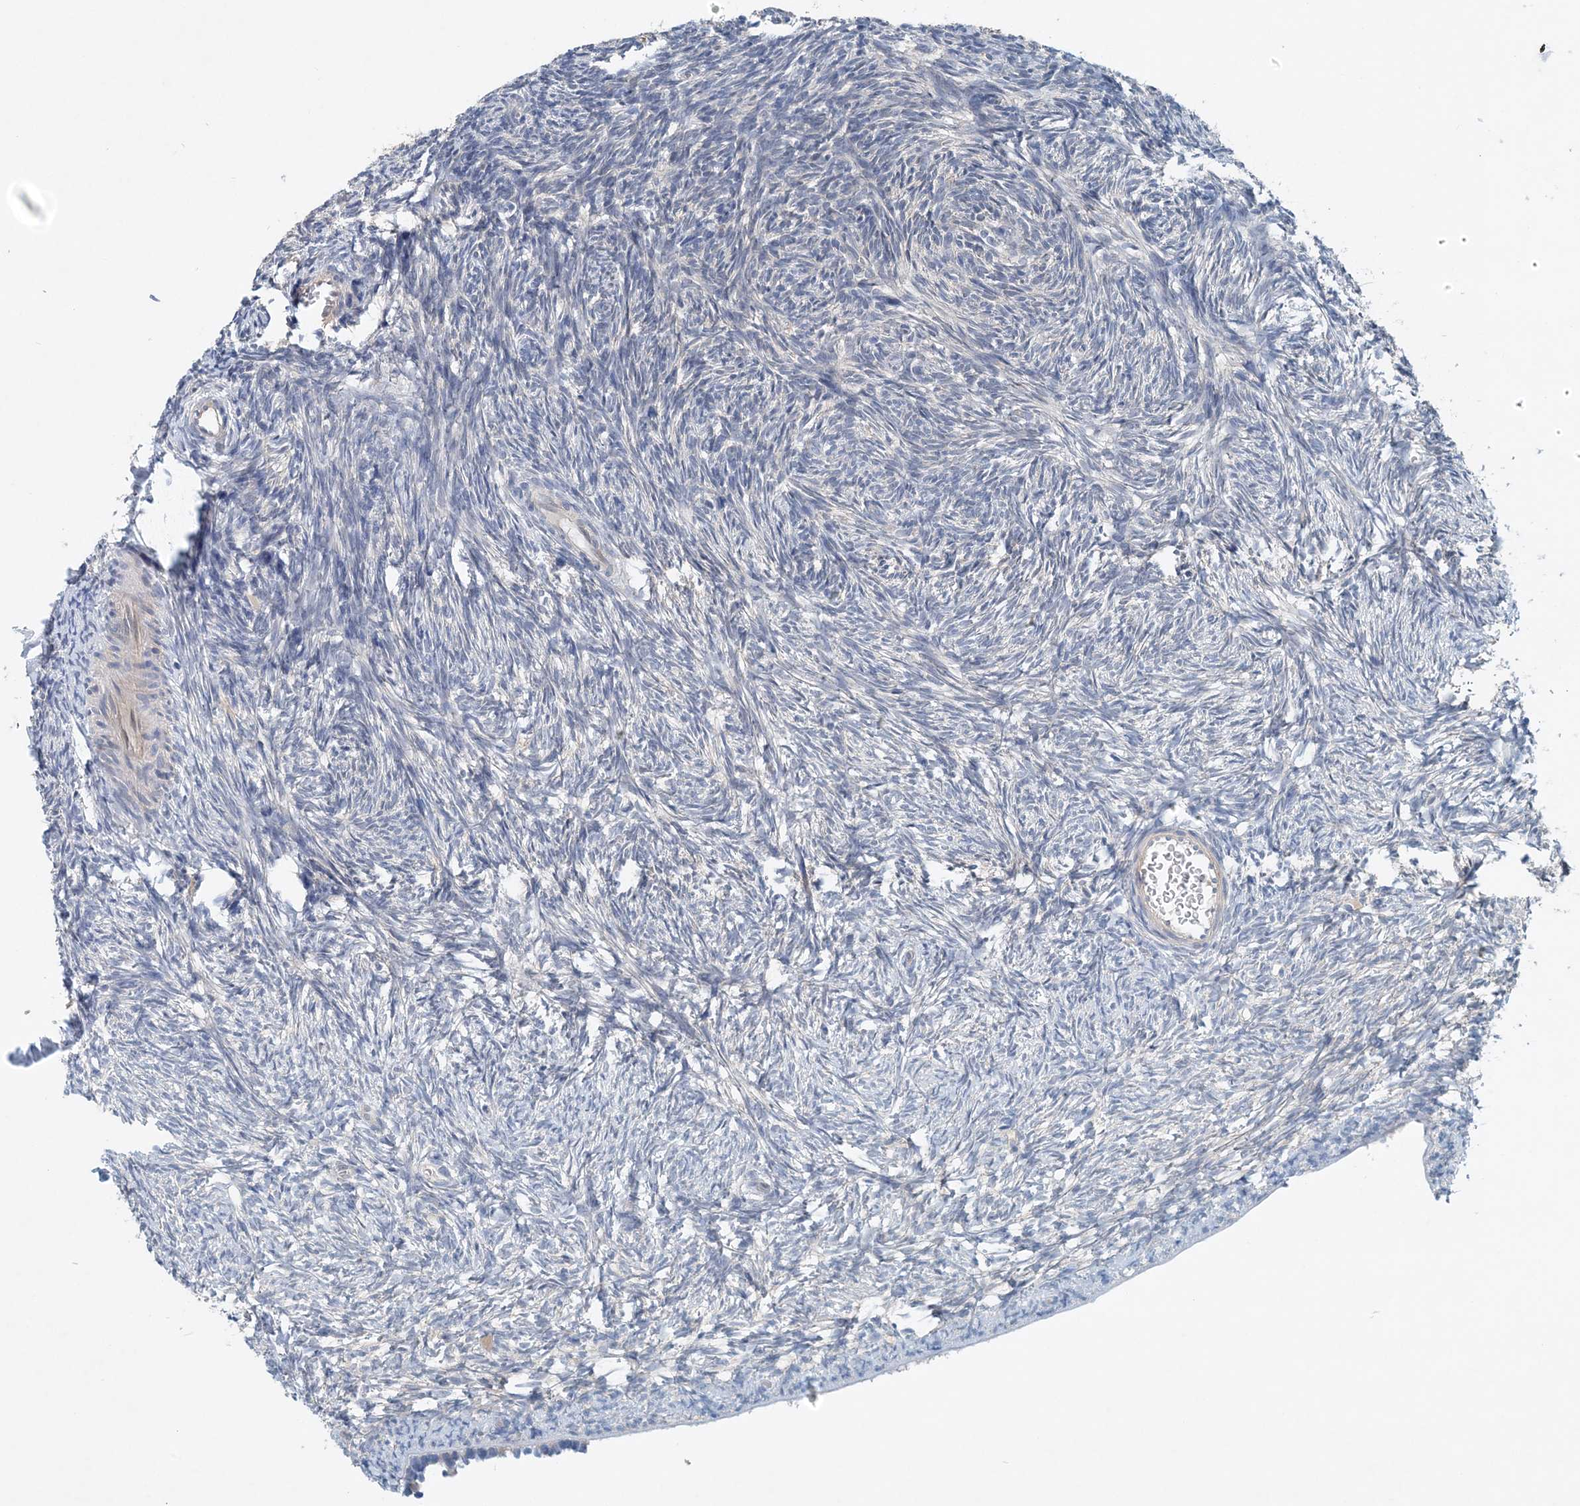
{"staining": {"intensity": "moderate", "quantity": ">75%", "location": "cytoplasmic/membranous"}, "tissue": "ovary", "cell_type": "Follicle cells", "image_type": "normal", "snomed": [{"axis": "morphology", "description": "Normal tissue, NOS"}, {"axis": "topography", "description": "Ovary"}], "caption": "Brown immunohistochemical staining in unremarkable ovary displays moderate cytoplasmic/membranous expression in approximately >75% of follicle cells. (brown staining indicates protein expression, while blue staining denotes nuclei).", "gene": "PFN2", "patient": {"sex": "female", "age": 34}}